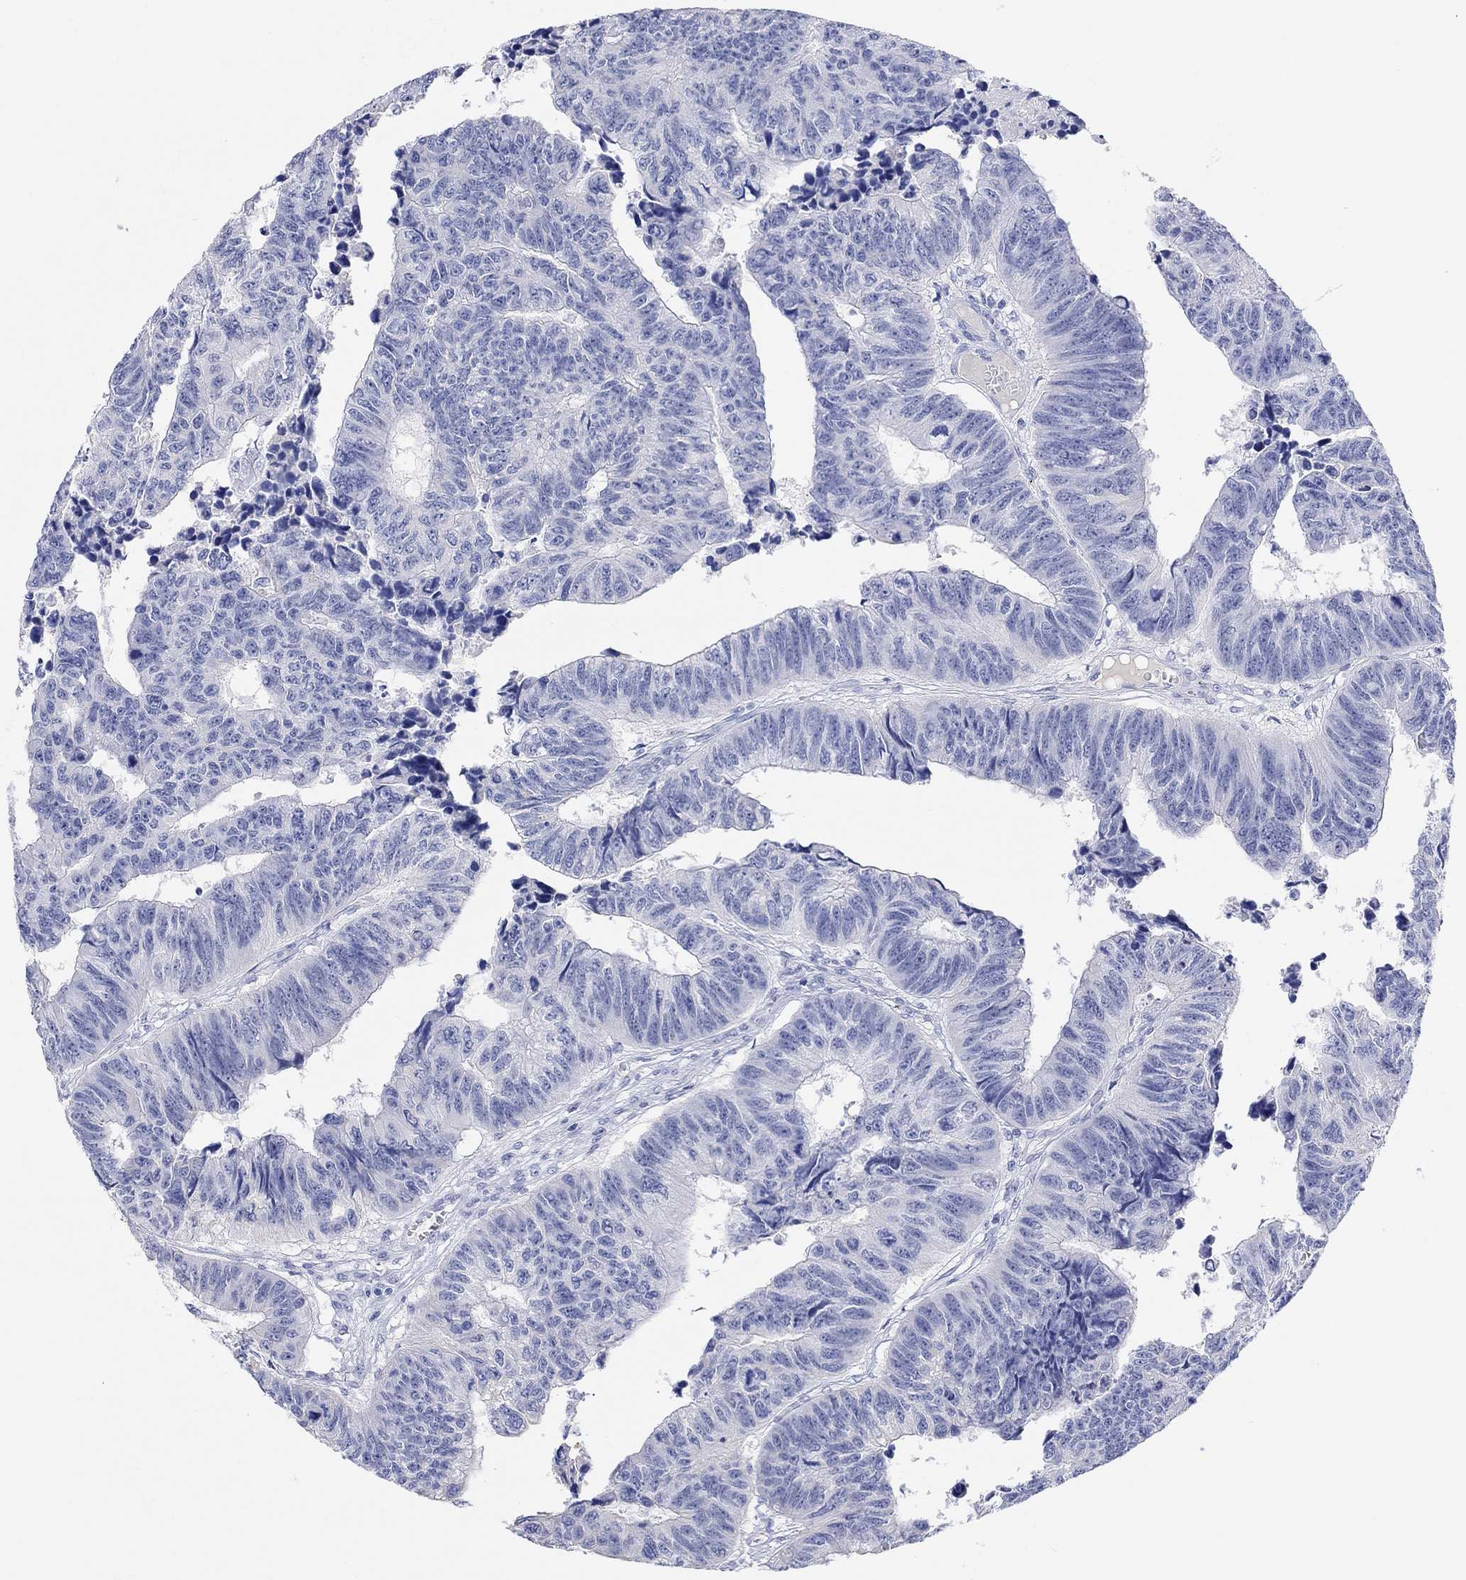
{"staining": {"intensity": "negative", "quantity": "none", "location": "none"}, "tissue": "colorectal cancer", "cell_type": "Tumor cells", "image_type": "cancer", "snomed": [{"axis": "morphology", "description": "Adenocarcinoma, NOS"}, {"axis": "topography", "description": "Rectum"}], "caption": "Protein analysis of colorectal cancer (adenocarcinoma) shows no significant staining in tumor cells. The staining was performed using DAB (3,3'-diaminobenzidine) to visualize the protein expression in brown, while the nuclei were stained in blue with hematoxylin (Magnification: 20x).", "gene": "TYR", "patient": {"sex": "female", "age": 85}}